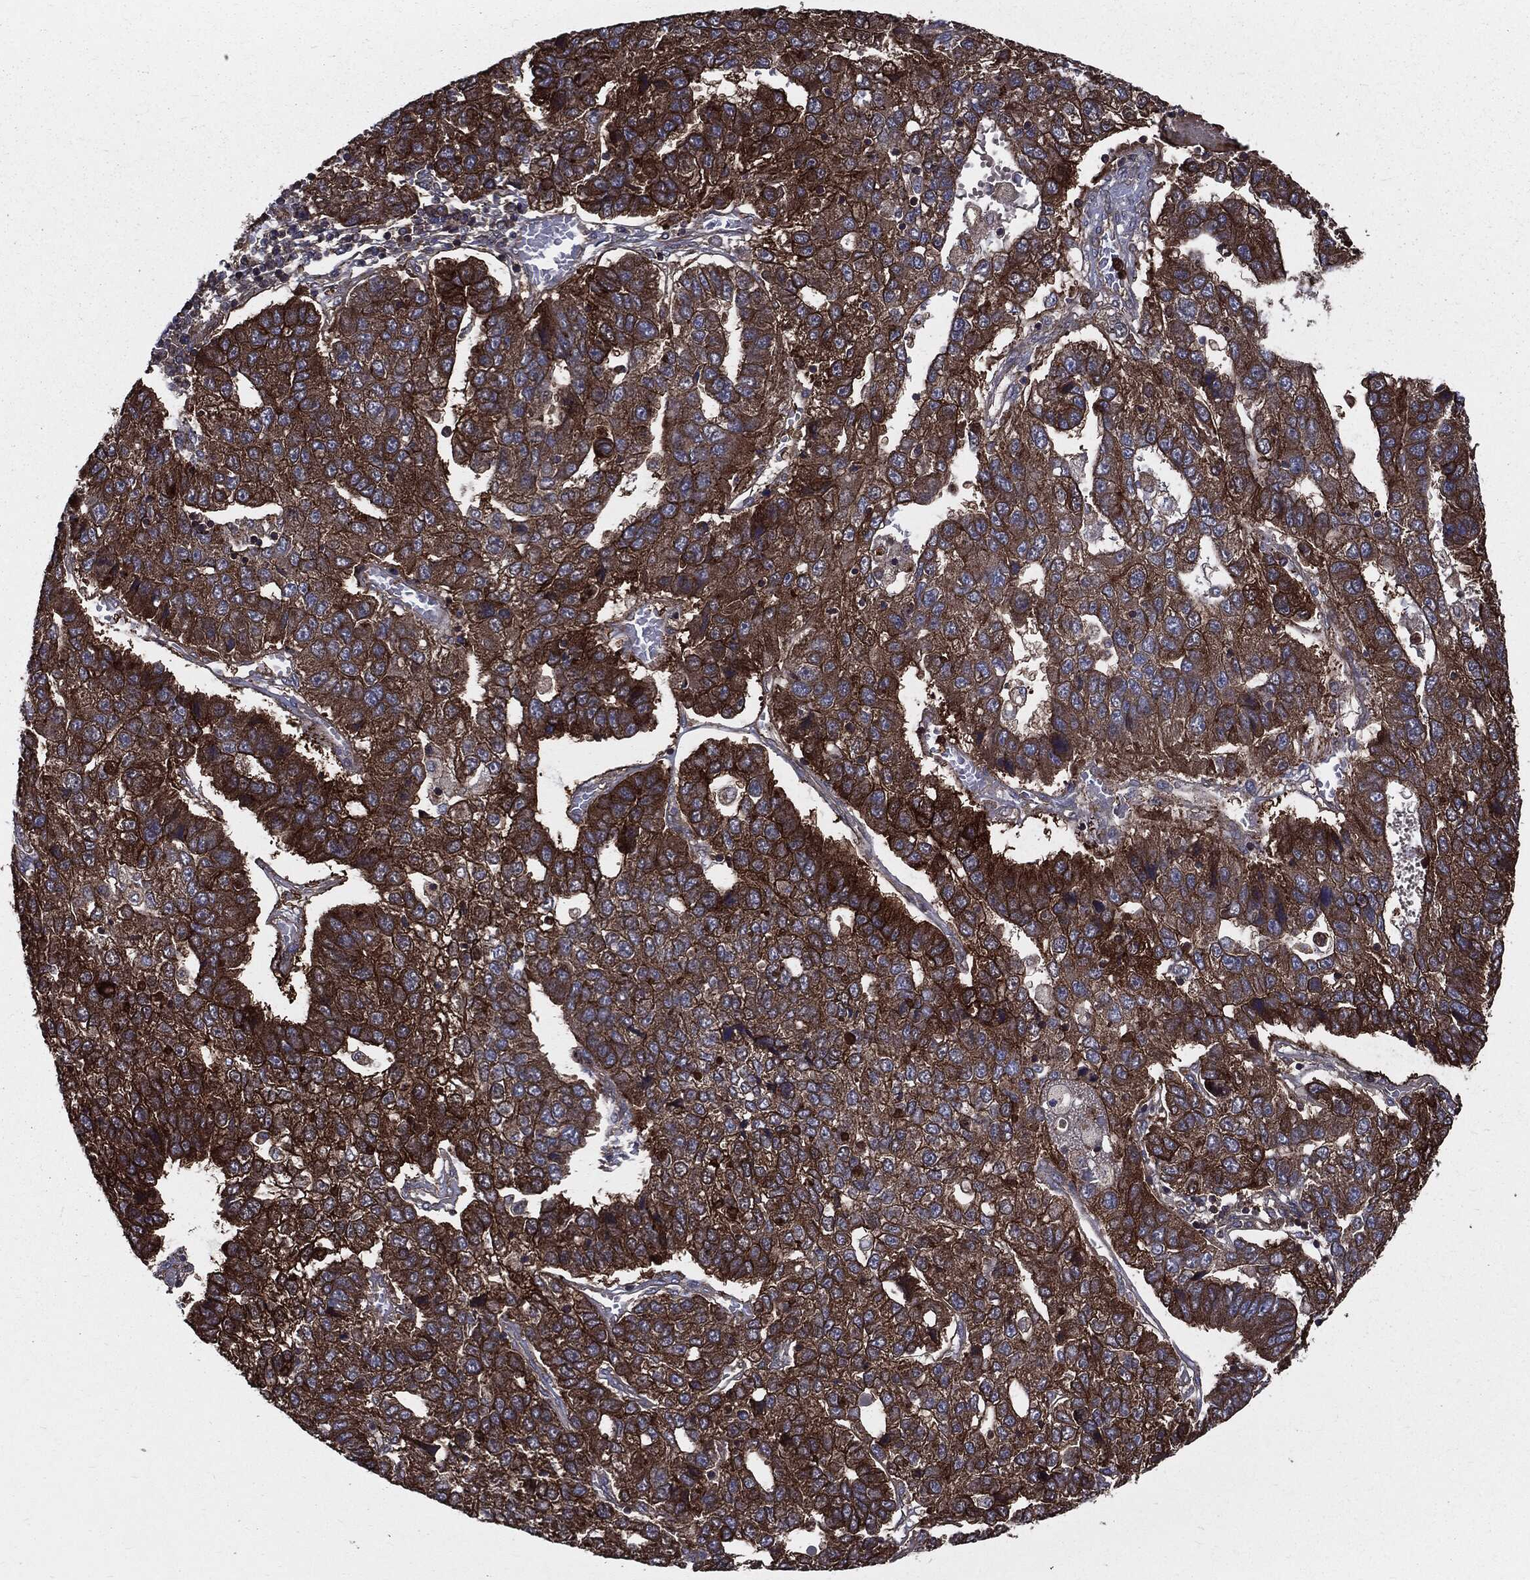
{"staining": {"intensity": "strong", "quantity": "25%-75%", "location": "cytoplasmic/membranous"}, "tissue": "pancreatic cancer", "cell_type": "Tumor cells", "image_type": "cancer", "snomed": [{"axis": "morphology", "description": "Adenocarcinoma, NOS"}, {"axis": "topography", "description": "Pancreas"}], "caption": "Immunohistochemical staining of human pancreatic cancer (adenocarcinoma) shows strong cytoplasmic/membranous protein expression in about 25%-75% of tumor cells.", "gene": "PDCD6IP", "patient": {"sex": "female", "age": 61}}